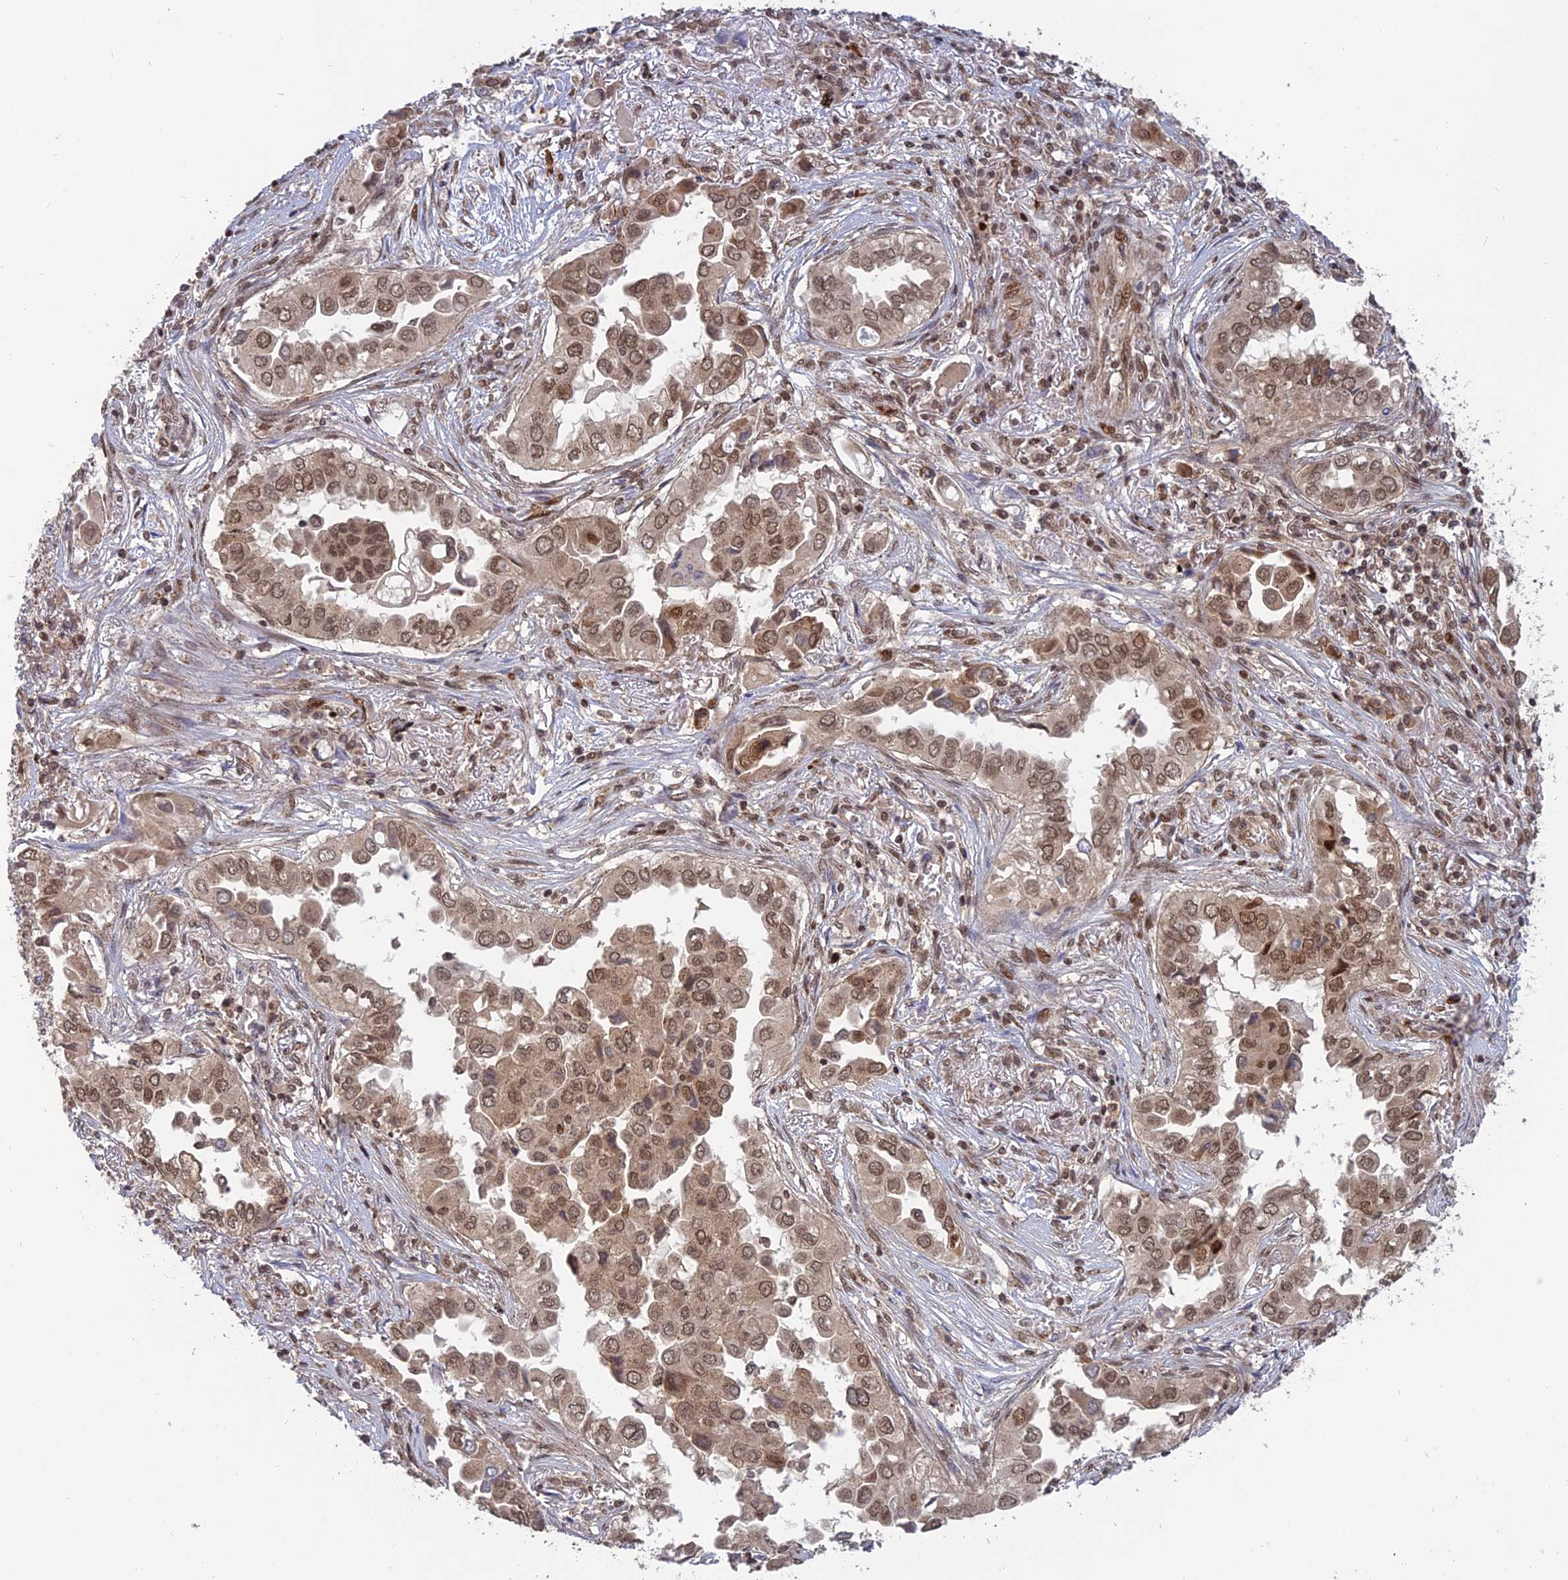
{"staining": {"intensity": "moderate", "quantity": ">75%", "location": "cytoplasmic/membranous,nuclear"}, "tissue": "lung cancer", "cell_type": "Tumor cells", "image_type": "cancer", "snomed": [{"axis": "morphology", "description": "Adenocarcinoma, NOS"}, {"axis": "topography", "description": "Lung"}], "caption": "Lung cancer stained with a protein marker exhibits moderate staining in tumor cells.", "gene": "PKIG", "patient": {"sex": "female", "age": 76}}